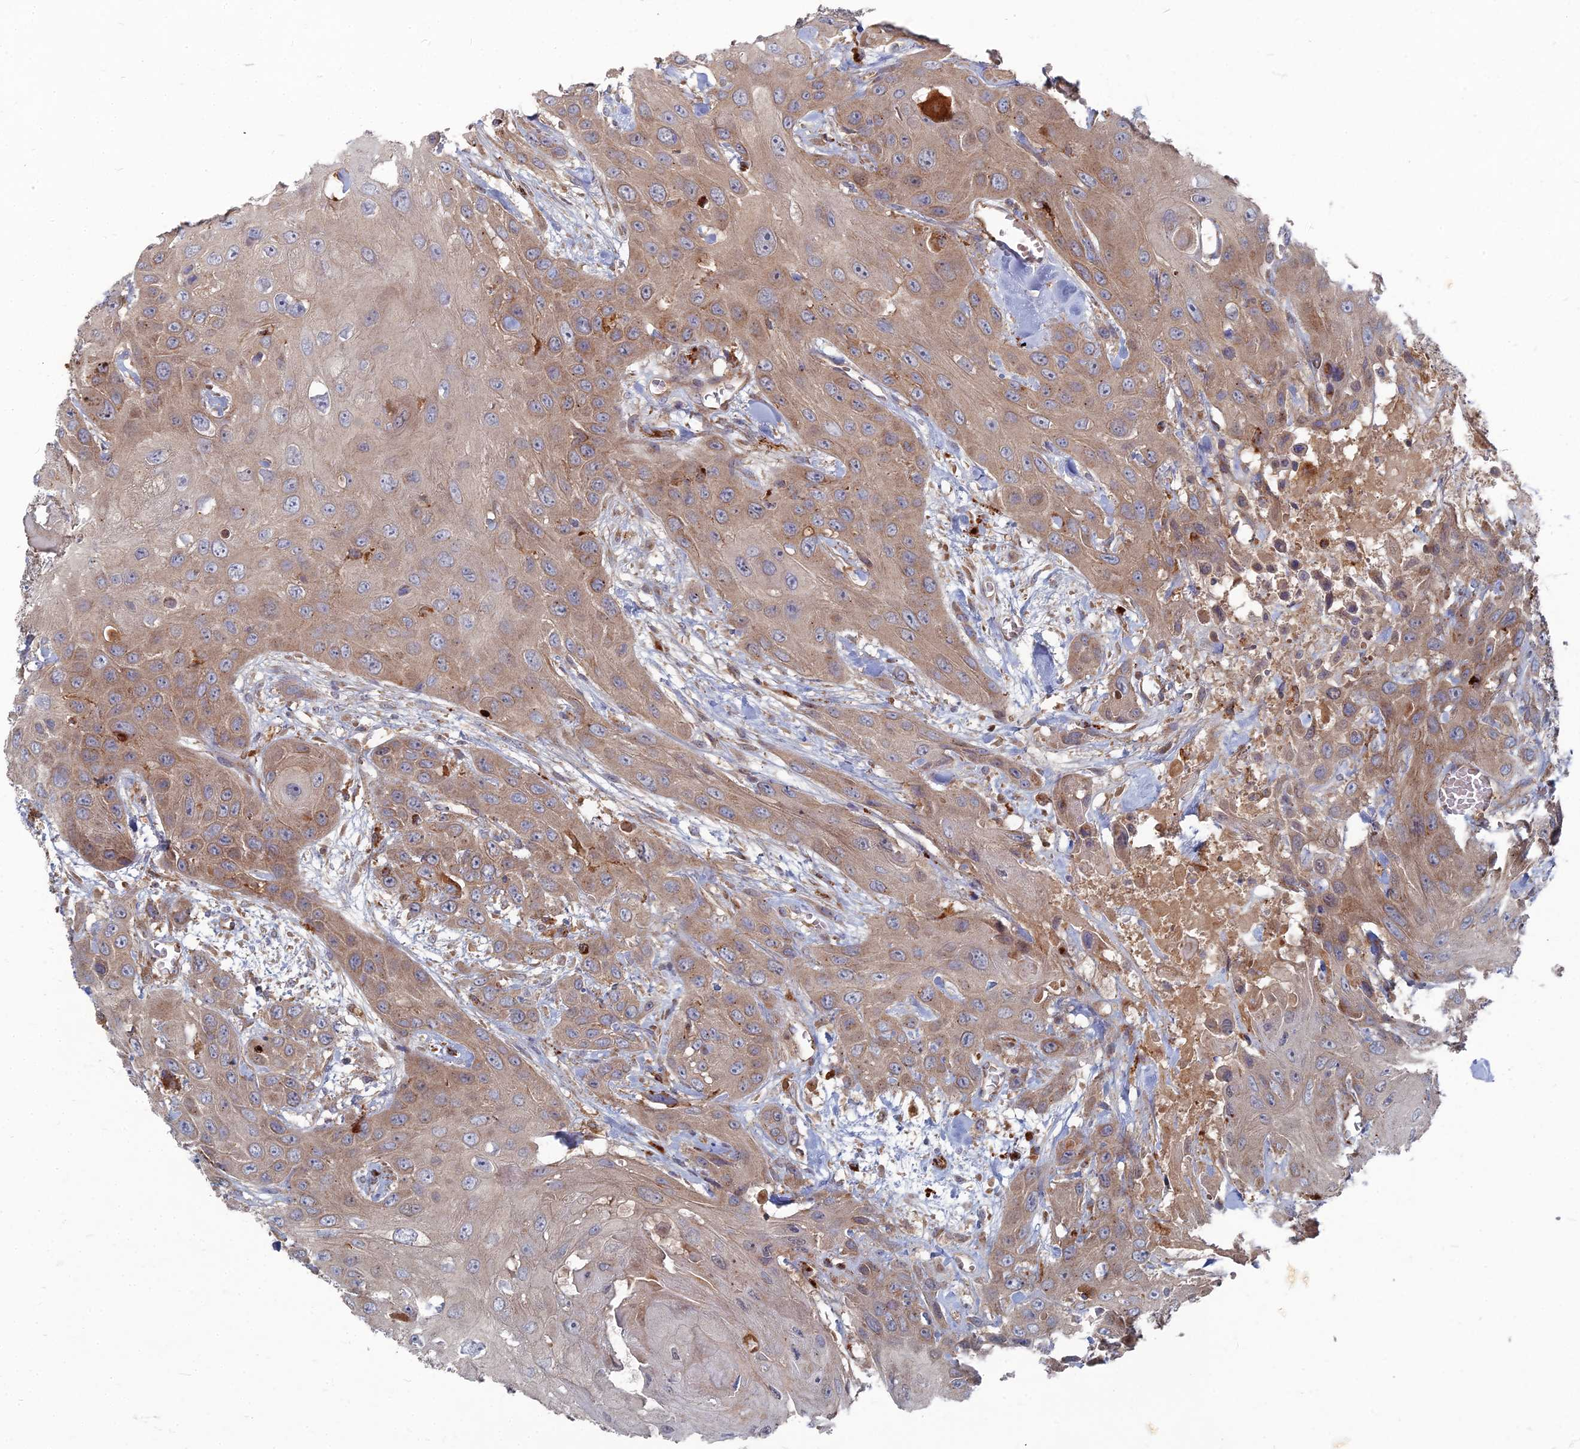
{"staining": {"intensity": "moderate", "quantity": ">75%", "location": "cytoplasmic/membranous"}, "tissue": "head and neck cancer", "cell_type": "Tumor cells", "image_type": "cancer", "snomed": [{"axis": "morphology", "description": "Squamous cell carcinoma, NOS"}, {"axis": "topography", "description": "Head-Neck"}], "caption": "The photomicrograph exhibits staining of head and neck squamous cell carcinoma, revealing moderate cytoplasmic/membranous protein staining (brown color) within tumor cells. Using DAB (brown) and hematoxylin (blue) stains, captured at high magnification using brightfield microscopy.", "gene": "PPCDC", "patient": {"sex": "male", "age": 81}}